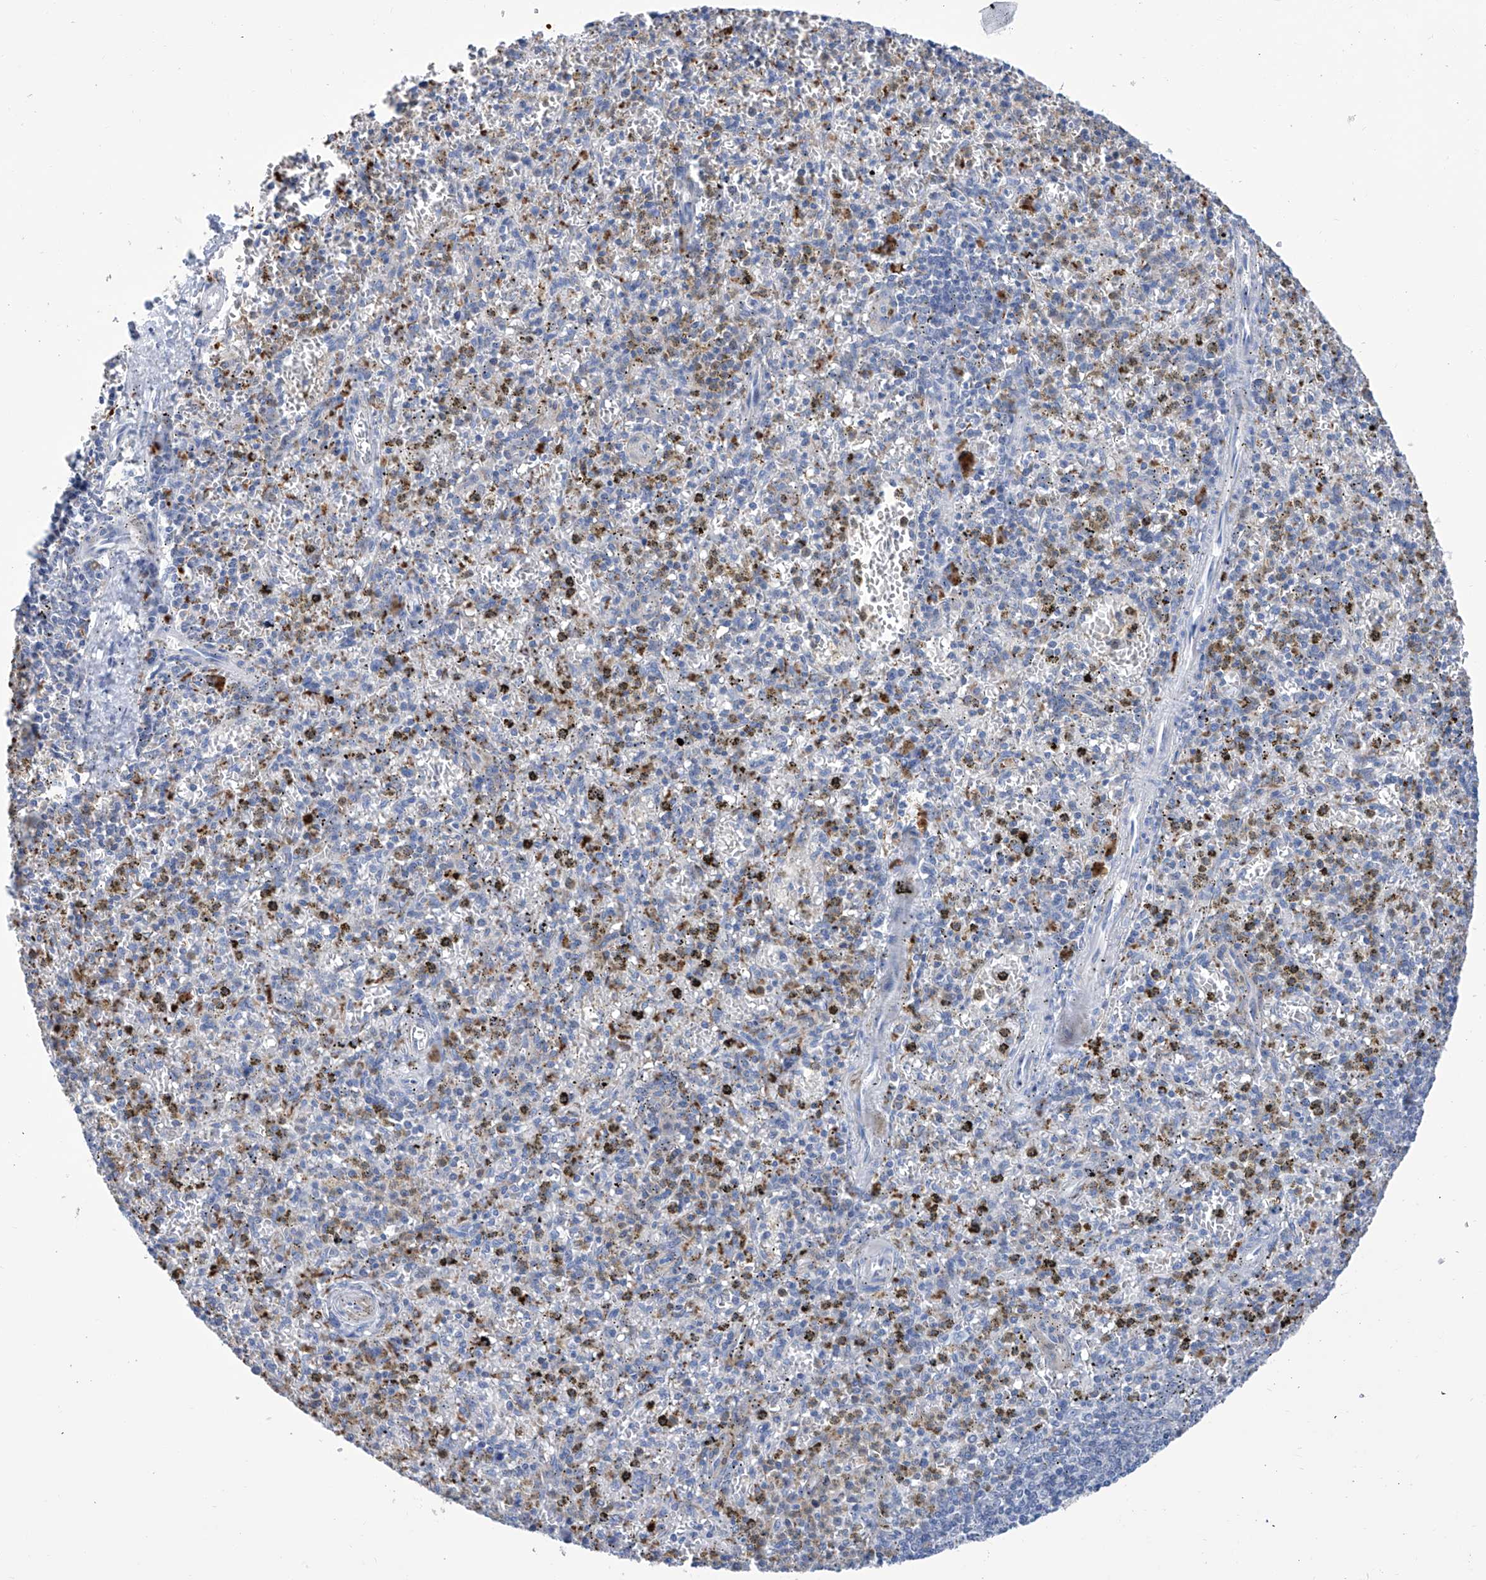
{"staining": {"intensity": "moderate", "quantity": "<25%", "location": "cytoplasmic/membranous"}, "tissue": "spleen", "cell_type": "Cells in red pulp", "image_type": "normal", "snomed": [{"axis": "morphology", "description": "Normal tissue, NOS"}, {"axis": "topography", "description": "Spleen"}], "caption": "The immunohistochemical stain highlights moderate cytoplasmic/membranous expression in cells in red pulp of benign spleen. The staining is performed using DAB (3,3'-diaminobenzidine) brown chromogen to label protein expression. The nuclei are counter-stained blue using hematoxylin.", "gene": "IMPA2", "patient": {"sex": "male", "age": 72}}